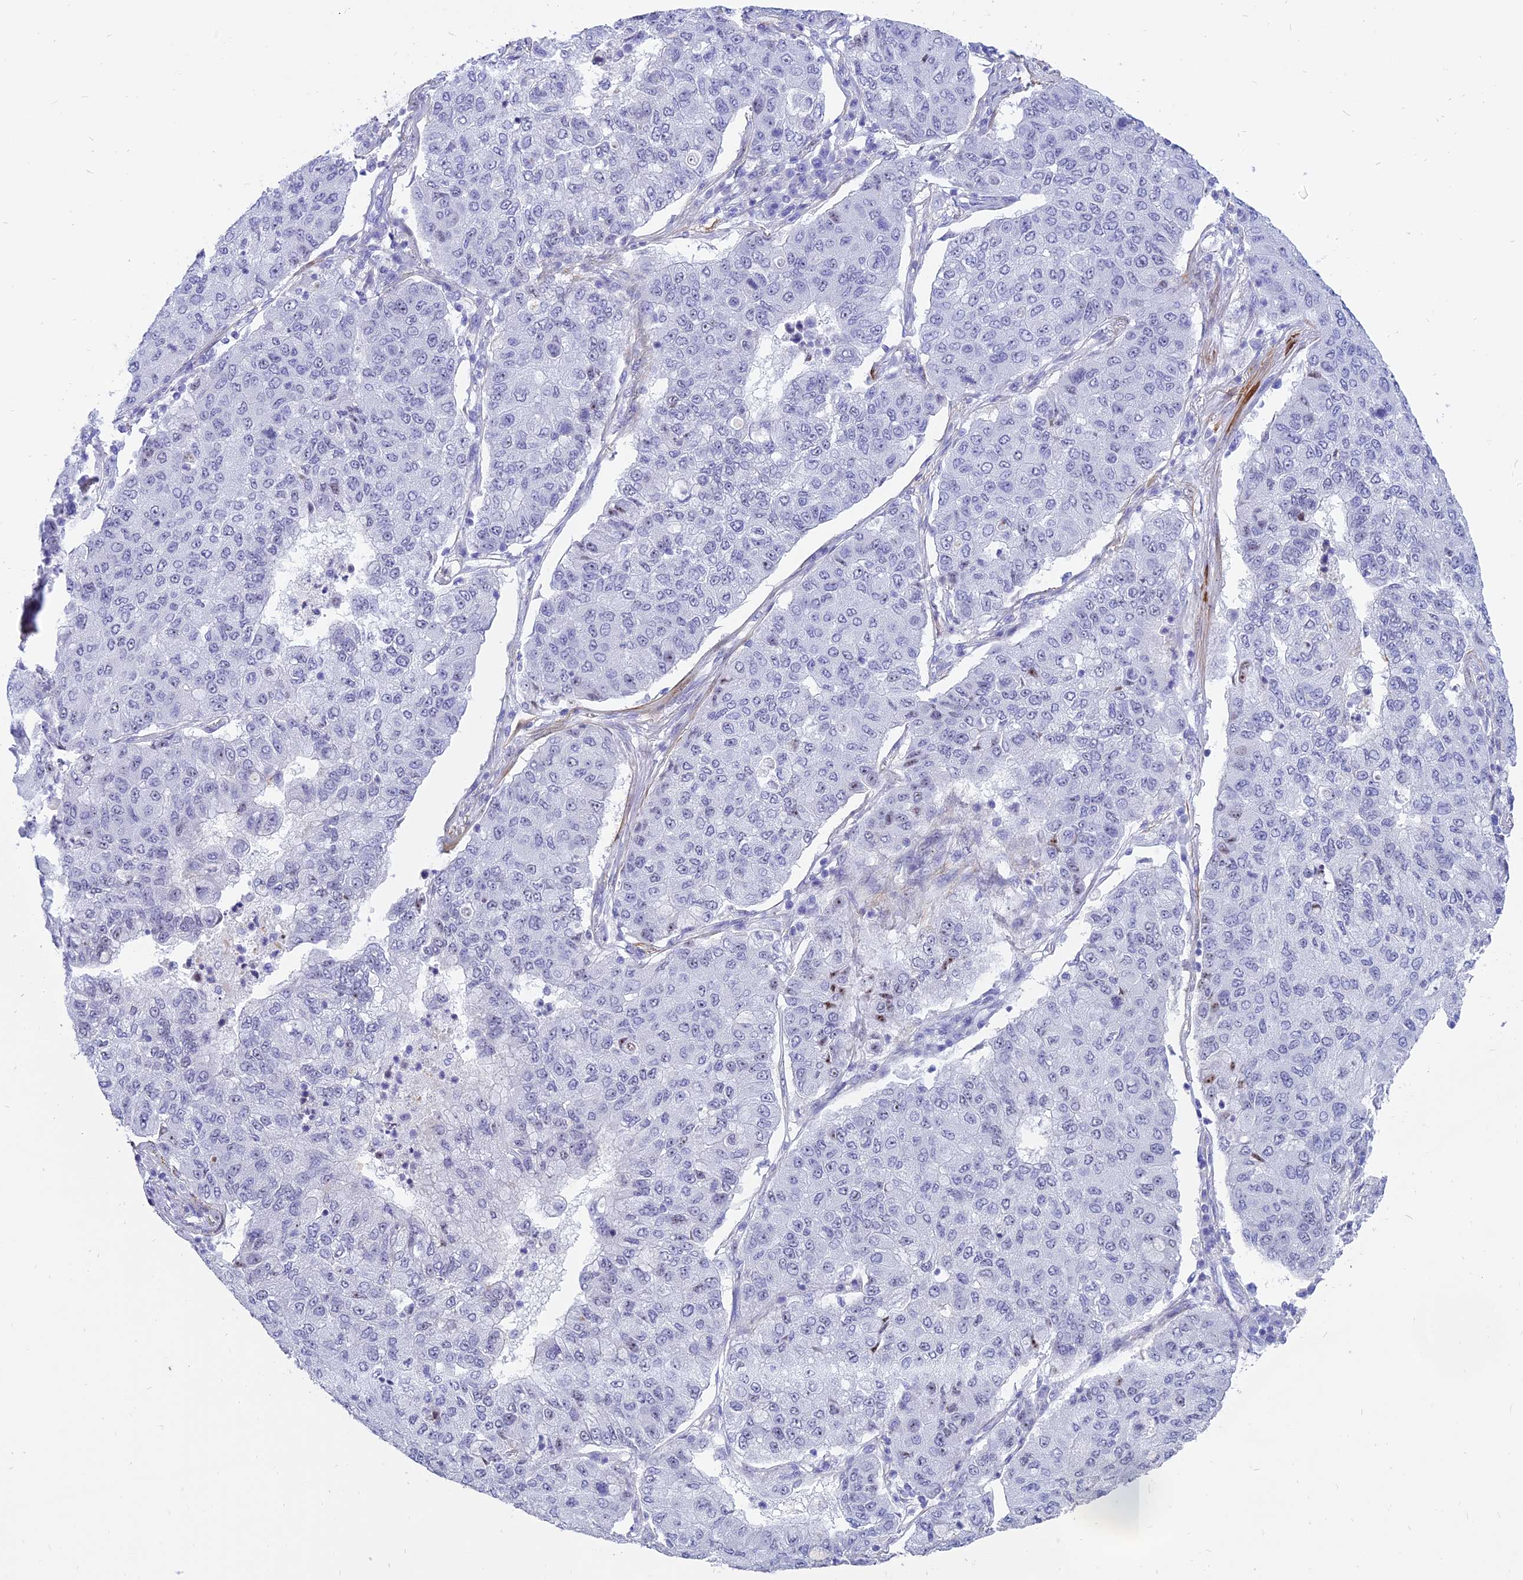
{"staining": {"intensity": "negative", "quantity": "none", "location": "none"}, "tissue": "lung cancer", "cell_type": "Tumor cells", "image_type": "cancer", "snomed": [{"axis": "morphology", "description": "Squamous cell carcinoma, NOS"}, {"axis": "topography", "description": "Lung"}], "caption": "Lung cancer (squamous cell carcinoma) was stained to show a protein in brown. There is no significant staining in tumor cells.", "gene": "CENPV", "patient": {"sex": "male", "age": 74}}